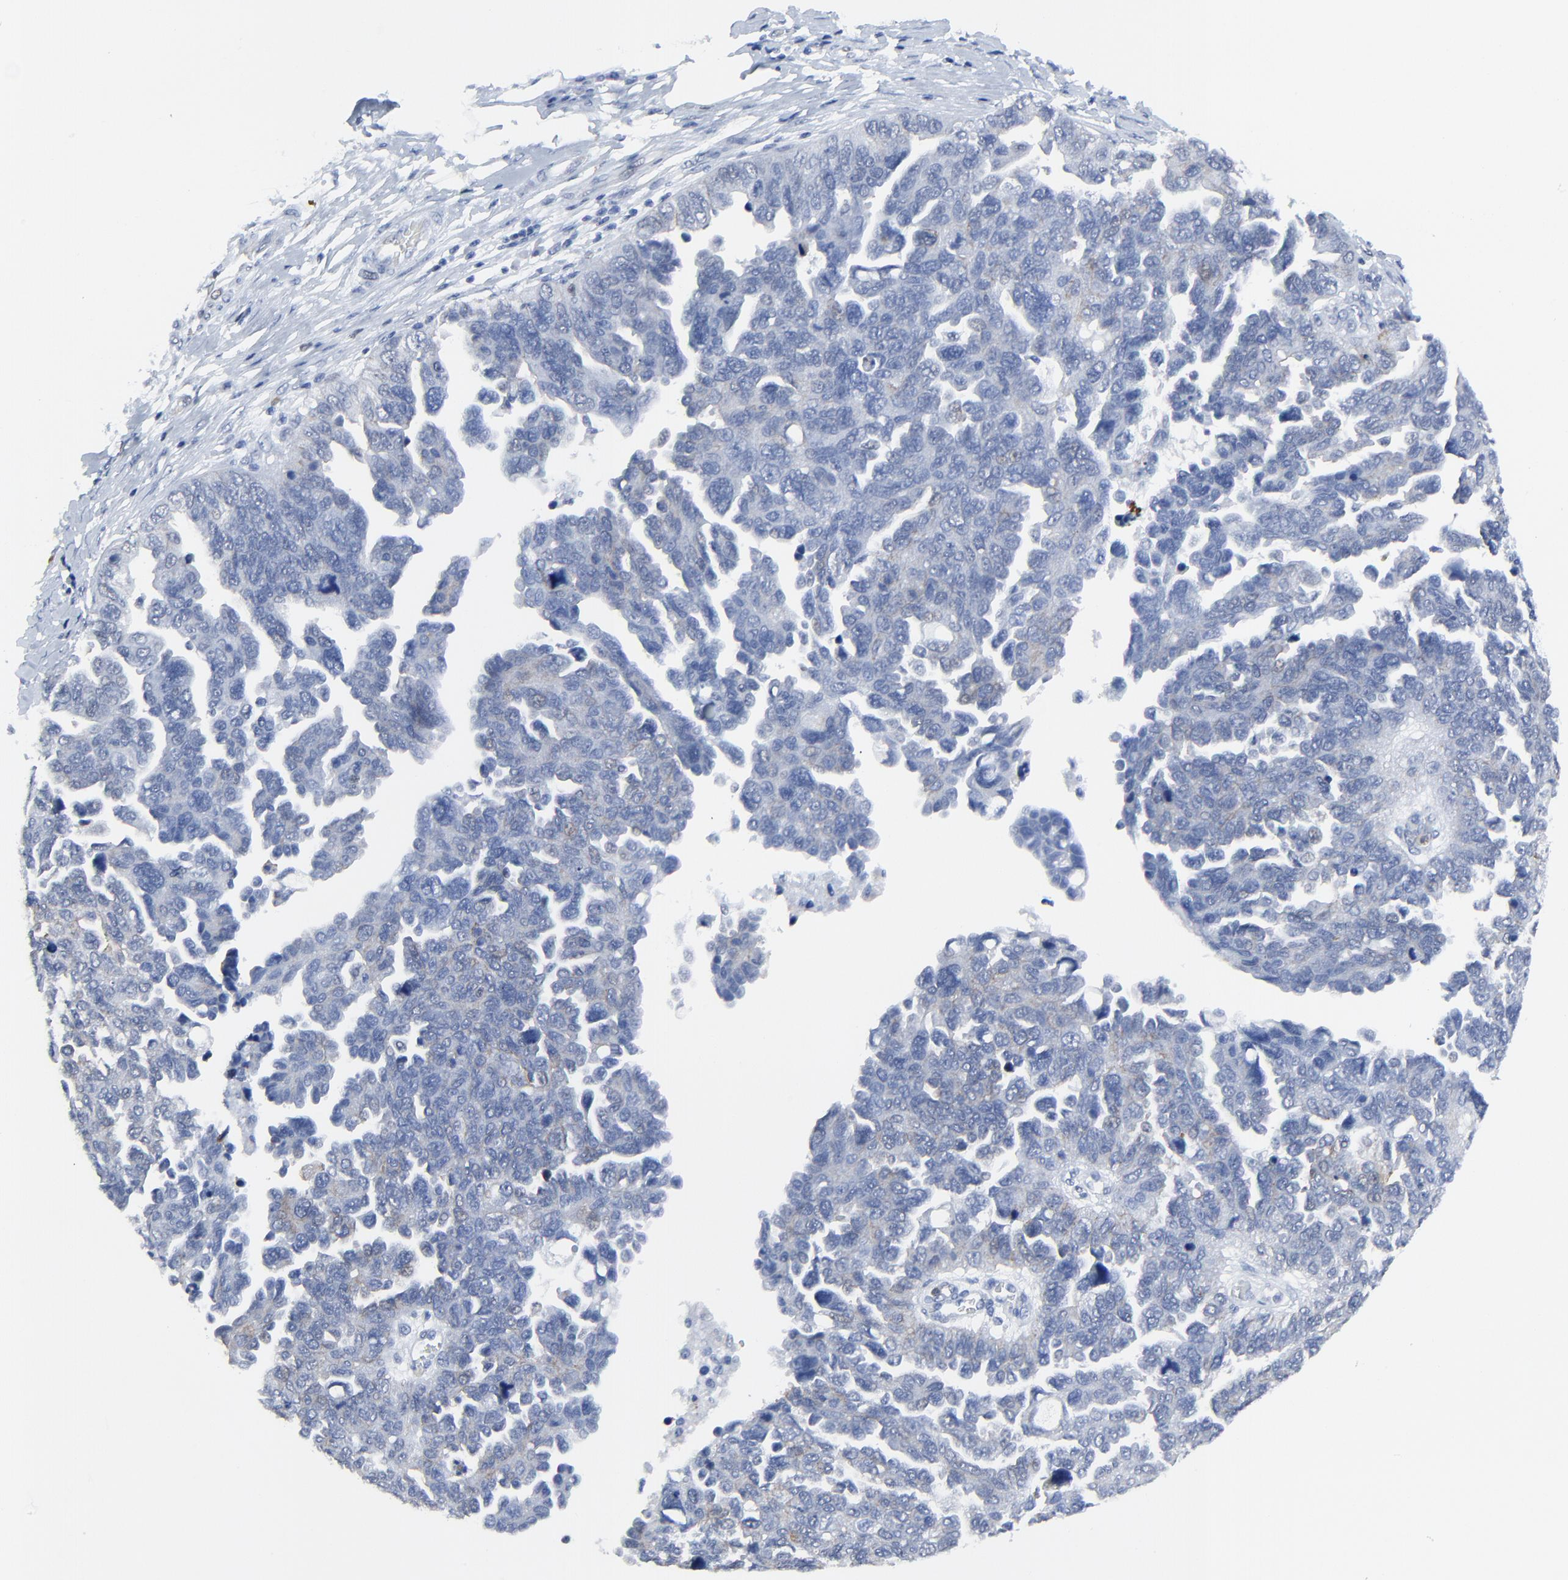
{"staining": {"intensity": "negative", "quantity": "none", "location": "none"}, "tissue": "ovarian cancer", "cell_type": "Tumor cells", "image_type": "cancer", "snomed": [{"axis": "morphology", "description": "Cystadenocarcinoma, serous, NOS"}, {"axis": "topography", "description": "Ovary"}], "caption": "IHC image of neoplastic tissue: ovarian cancer (serous cystadenocarcinoma) stained with DAB shows no significant protein positivity in tumor cells.", "gene": "BIRC3", "patient": {"sex": "female", "age": 64}}